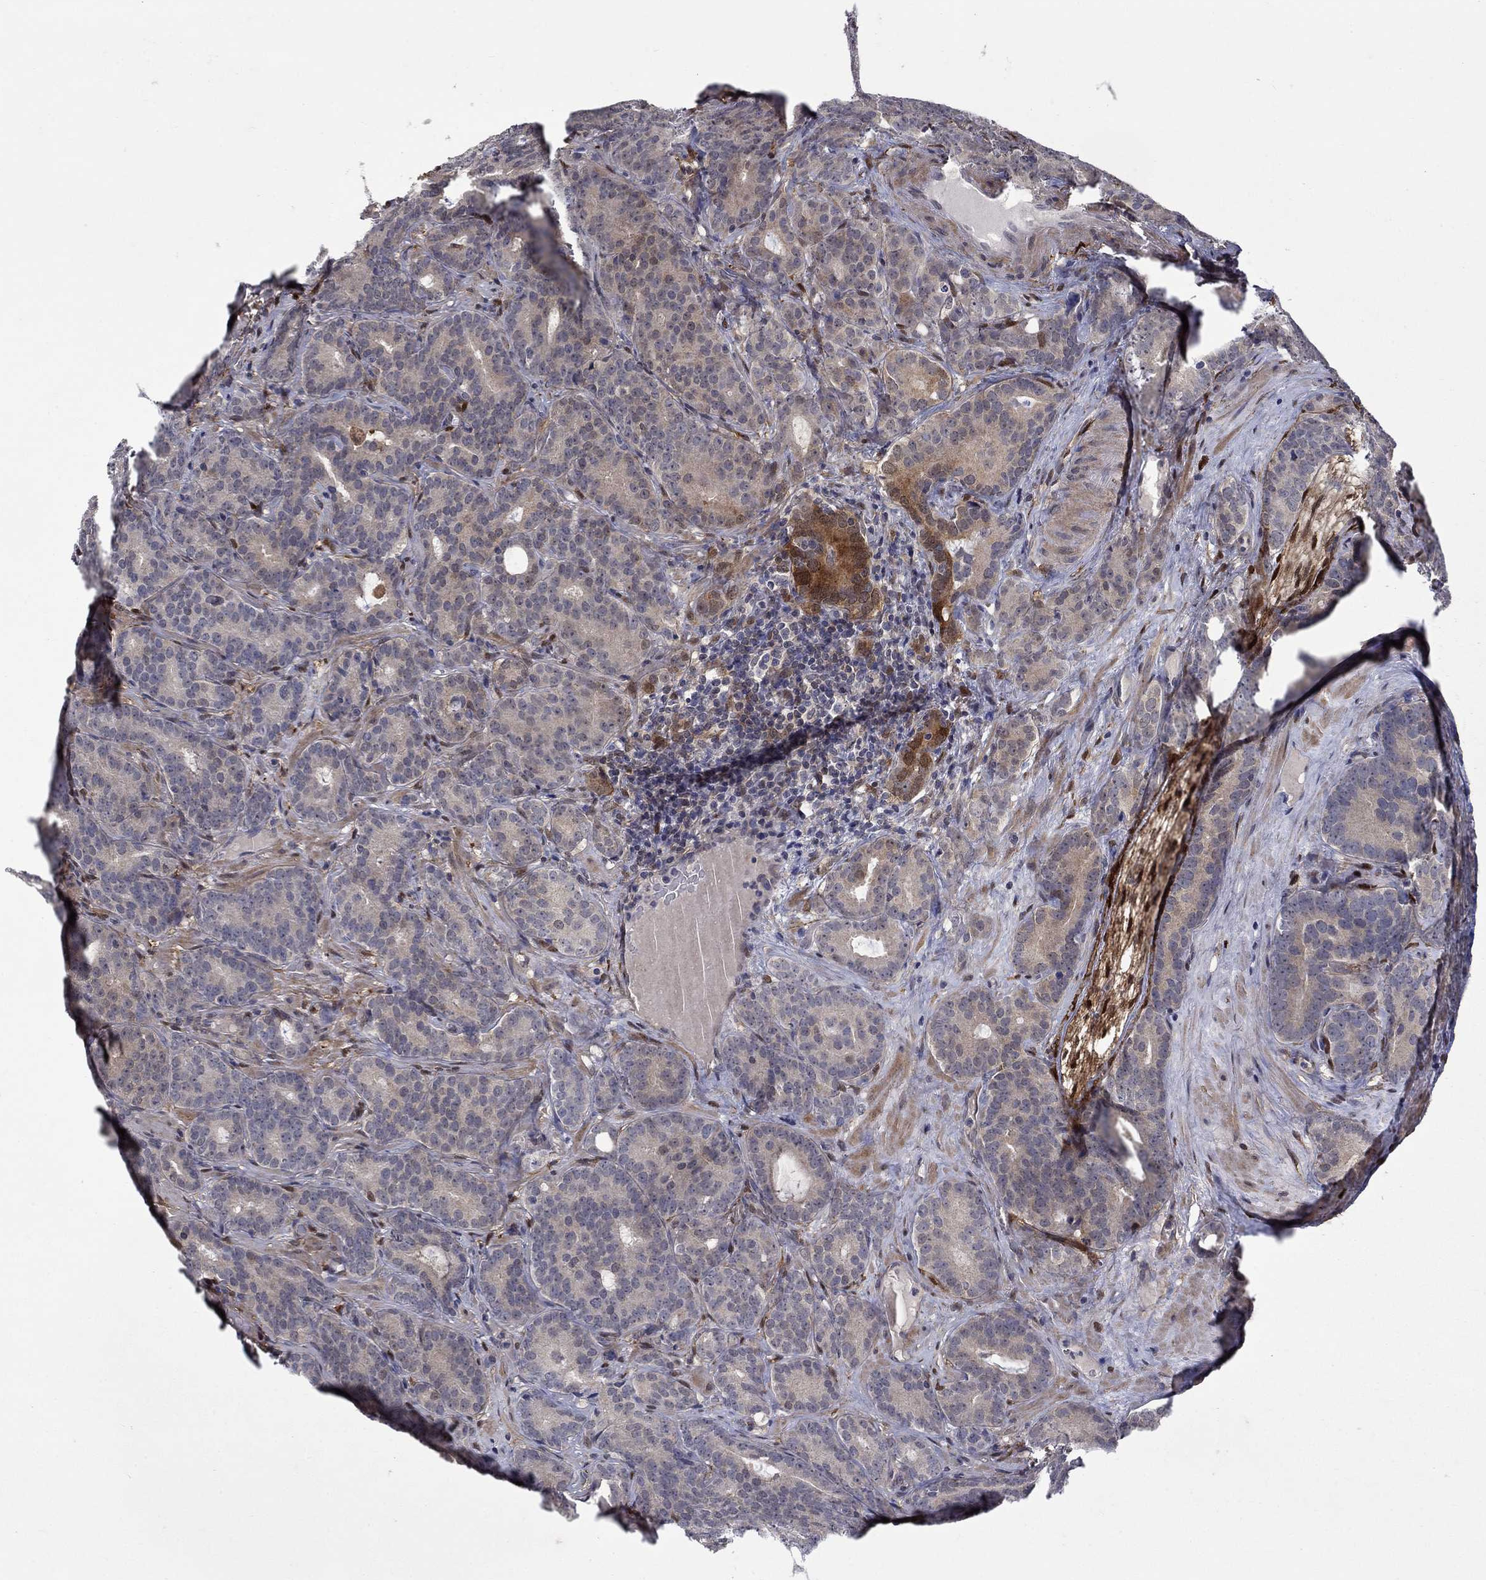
{"staining": {"intensity": "negative", "quantity": "none", "location": "none"}, "tissue": "prostate cancer", "cell_type": "Tumor cells", "image_type": "cancer", "snomed": [{"axis": "morphology", "description": "Adenocarcinoma, NOS"}, {"axis": "topography", "description": "Prostate"}], "caption": "Human prostate adenocarcinoma stained for a protein using immunohistochemistry (IHC) displays no expression in tumor cells.", "gene": "CBR1", "patient": {"sex": "male", "age": 71}}